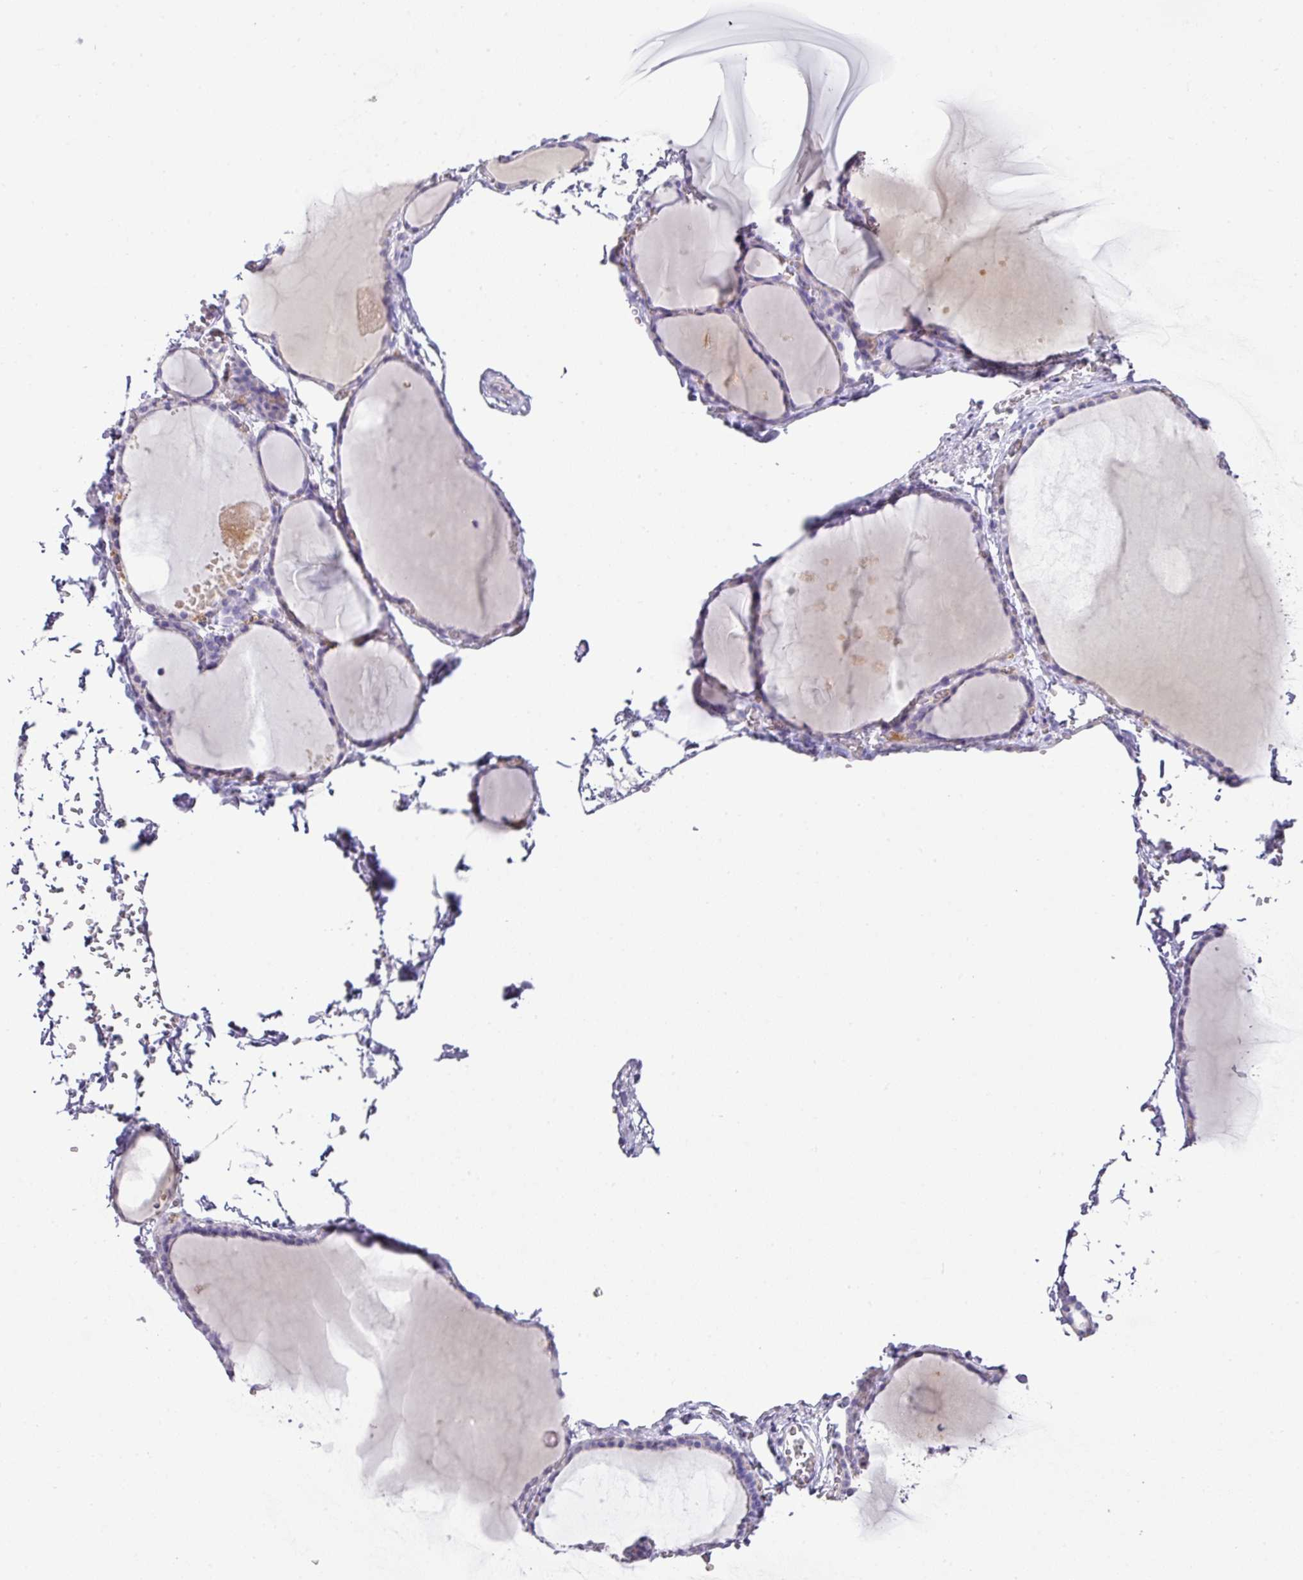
{"staining": {"intensity": "negative", "quantity": "none", "location": "none"}, "tissue": "thyroid gland", "cell_type": "Glandular cells", "image_type": "normal", "snomed": [{"axis": "morphology", "description": "Normal tissue, NOS"}, {"axis": "topography", "description": "Thyroid gland"}], "caption": "This image is of unremarkable thyroid gland stained with immunohistochemistry to label a protein in brown with the nuclei are counter-stained blue. There is no positivity in glandular cells. Brightfield microscopy of immunohistochemistry stained with DAB (3,3'-diaminobenzidine) (brown) and hematoxylin (blue), captured at high magnification.", "gene": "TARM1", "patient": {"sex": "female", "age": 49}}